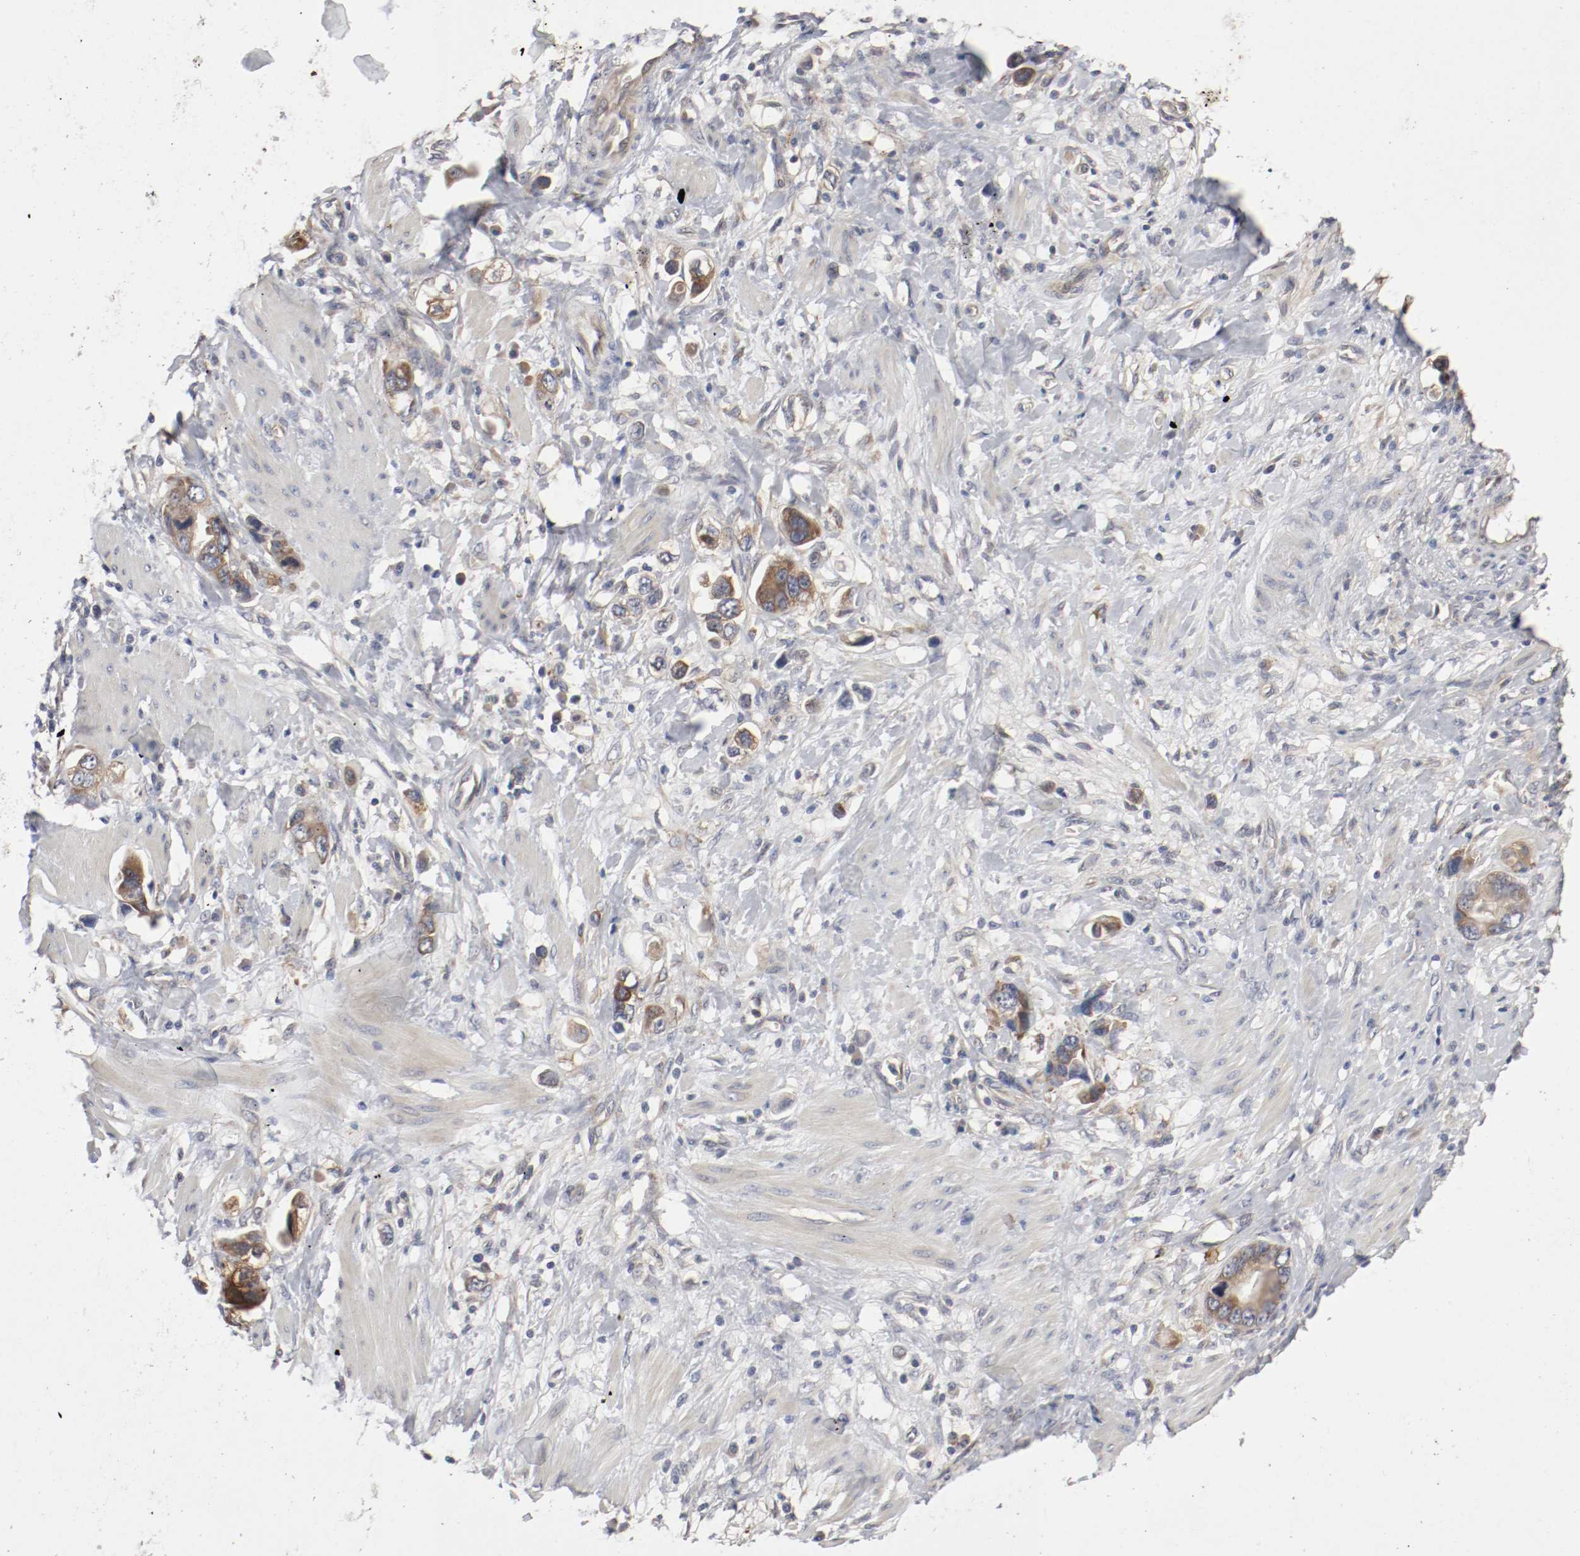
{"staining": {"intensity": "weak", "quantity": "25%-75%", "location": "cytoplasmic/membranous"}, "tissue": "stomach cancer", "cell_type": "Tumor cells", "image_type": "cancer", "snomed": [{"axis": "morphology", "description": "Adenocarcinoma, NOS"}, {"axis": "topography", "description": "Stomach, lower"}], "caption": "A photomicrograph of stomach cancer (adenocarcinoma) stained for a protein displays weak cytoplasmic/membranous brown staining in tumor cells.", "gene": "REN", "patient": {"sex": "female", "age": 93}}